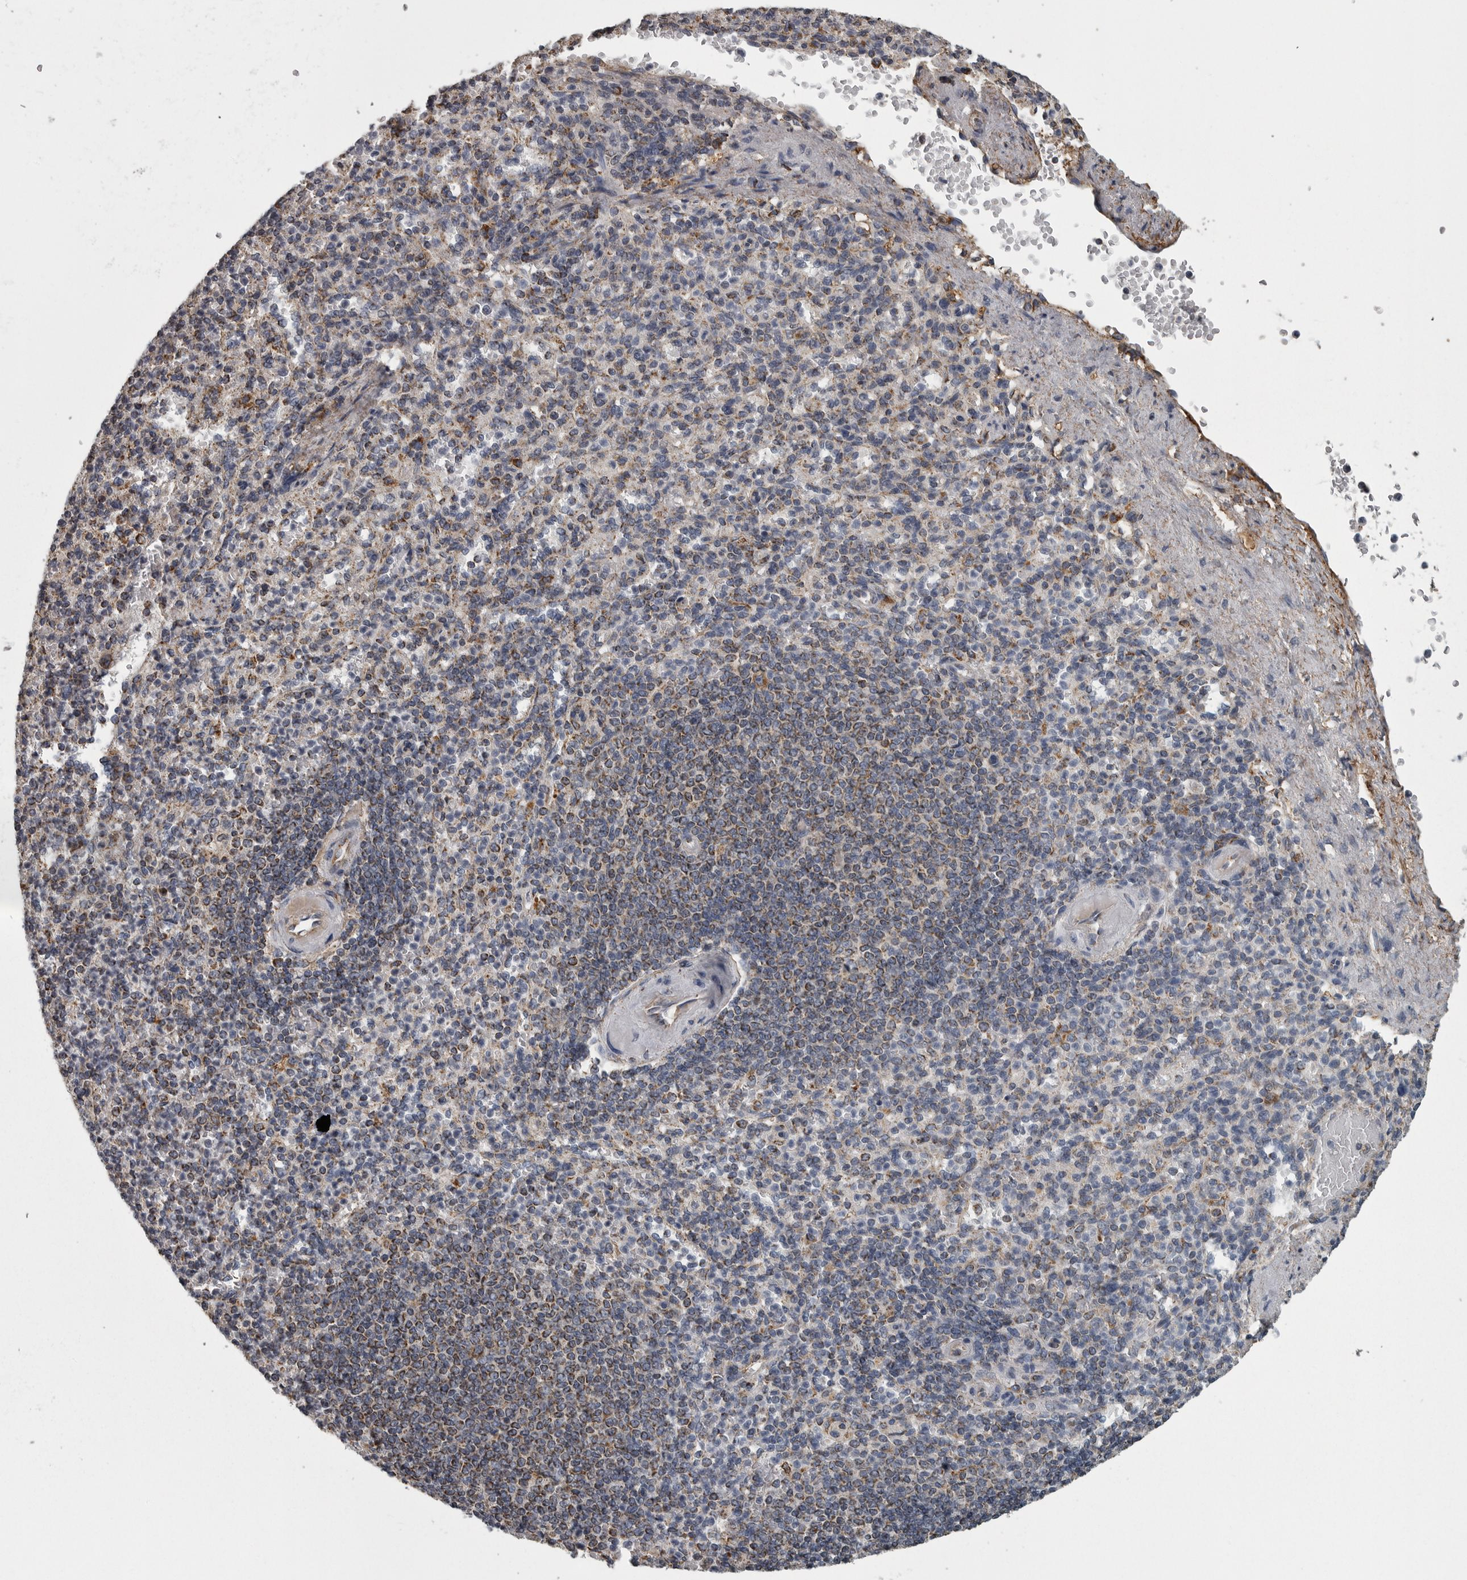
{"staining": {"intensity": "moderate", "quantity": "<25%", "location": "cytoplasmic/membranous"}, "tissue": "spleen", "cell_type": "Cells in red pulp", "image_type": "normal", "snomed": [{"axis": "morphology", "description": "Normal tissue, NOS"}, {"axis": "topography", "description": "Spleen"}], "caption": "High-magnification brightfield microscopy of unremarkable spleen stained with DAB (3,3'-diaminobenzidine) (brown) and counterstained with hematoxylin (blue). cells in red pulp exhibit moderate cytoplasmic/membranous positivity is appreciated in approximately<25% of cells.", "gene": "FRK", "patient": {"sex": "female", "age": 74}}